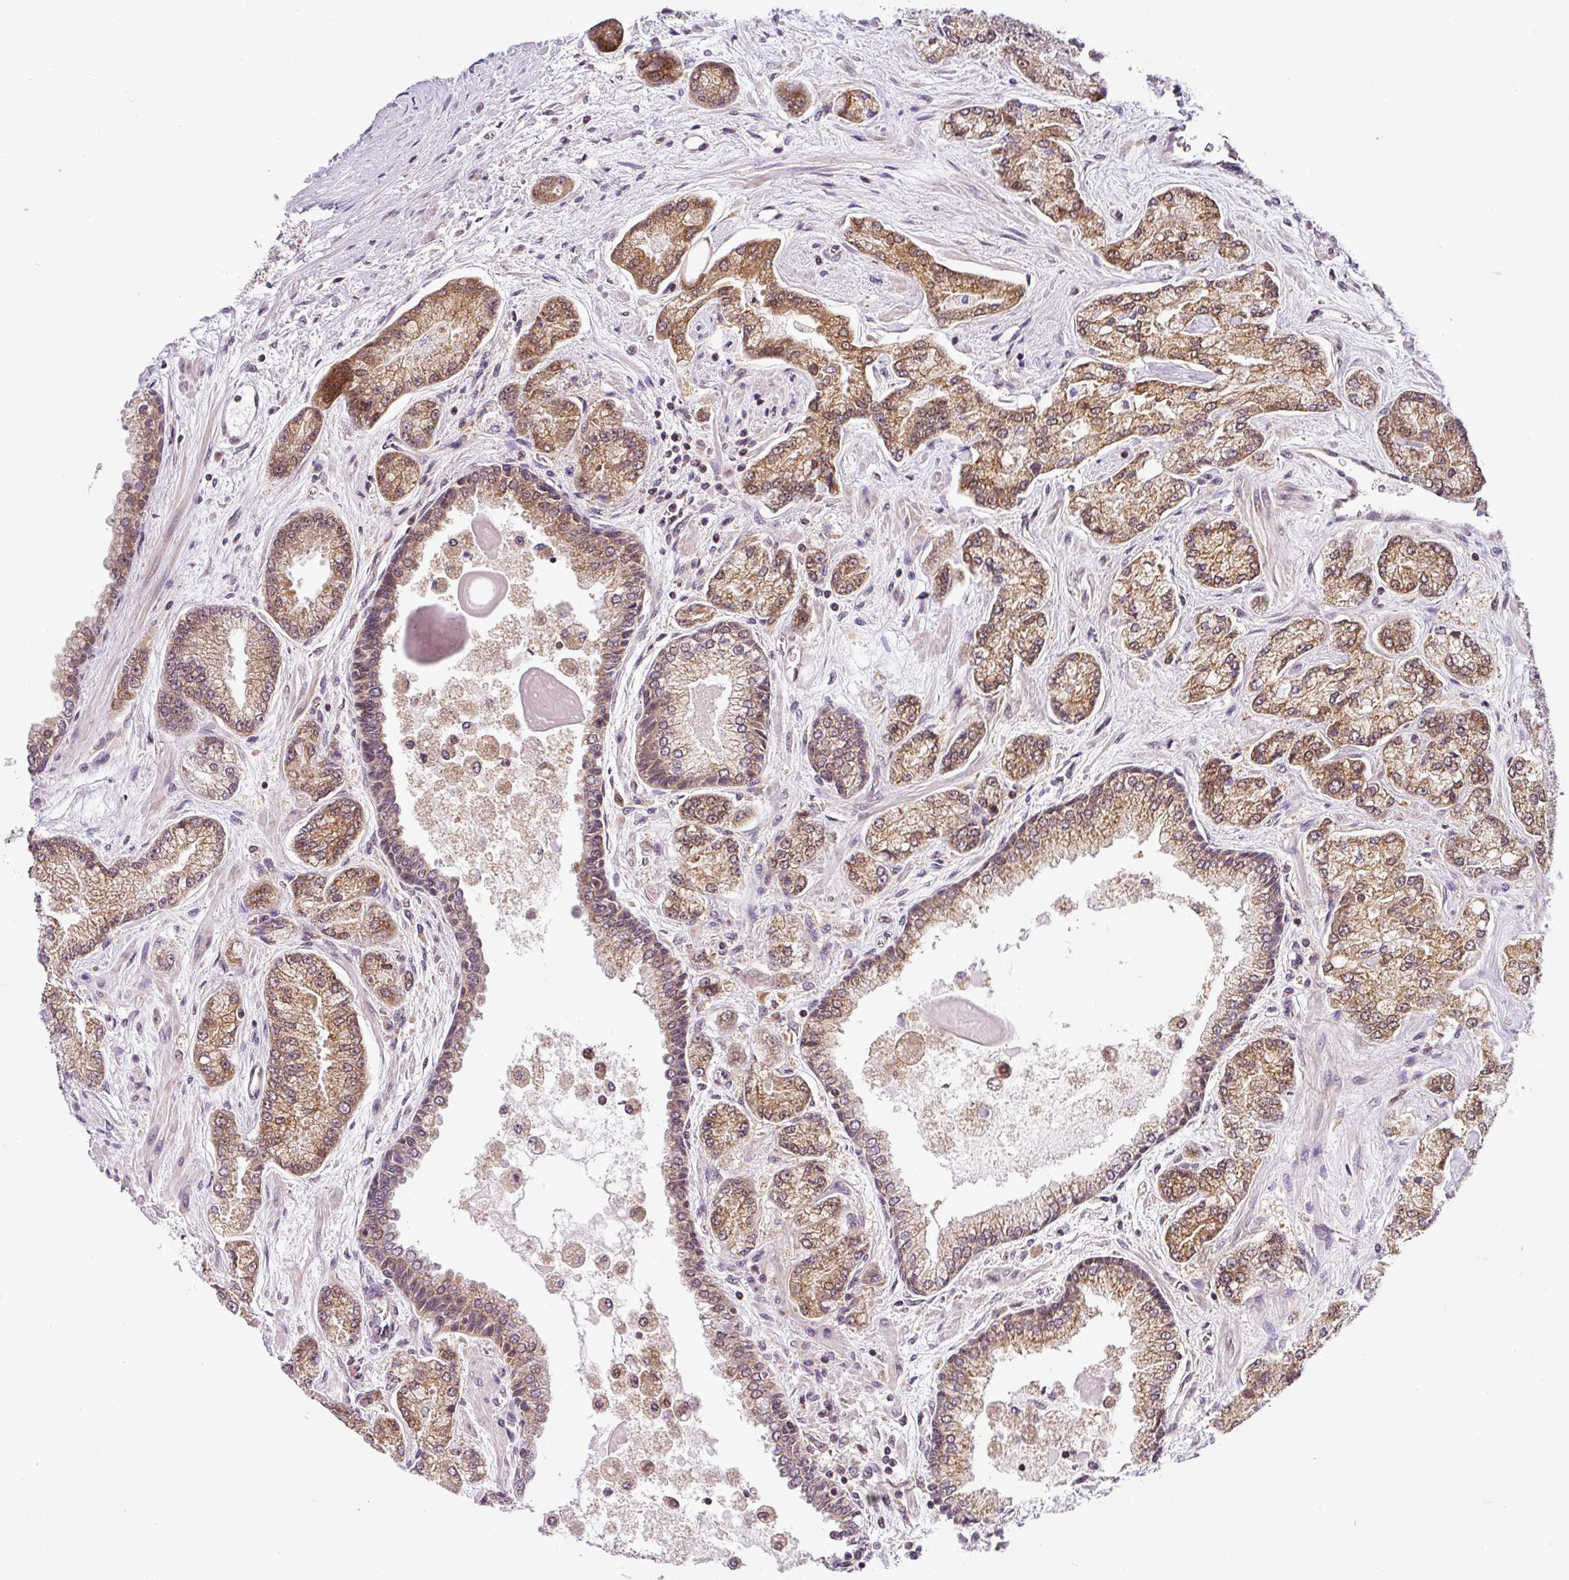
{"staining": {"intensity": "moderate", "quantity": ">75%", "location": "cytoplasmic/membranous"}, "tissue": "prostate cancer", "cell_type": "Tumor cells", "image_type": "cancer", "snomed": [{"axis": "morphology", "description": "Adenocarcinoma, High grade"}, {"axis": "topography", "description": "Prostate"}], "caption": "High-grade adenocarcinoma (prostate) stained for a protein demonstrates moderate cytoplasmic/membranous positivity in tumor cells.", "gene": "NDUFB2", "patient": {"sex": "male", "age": 68}}